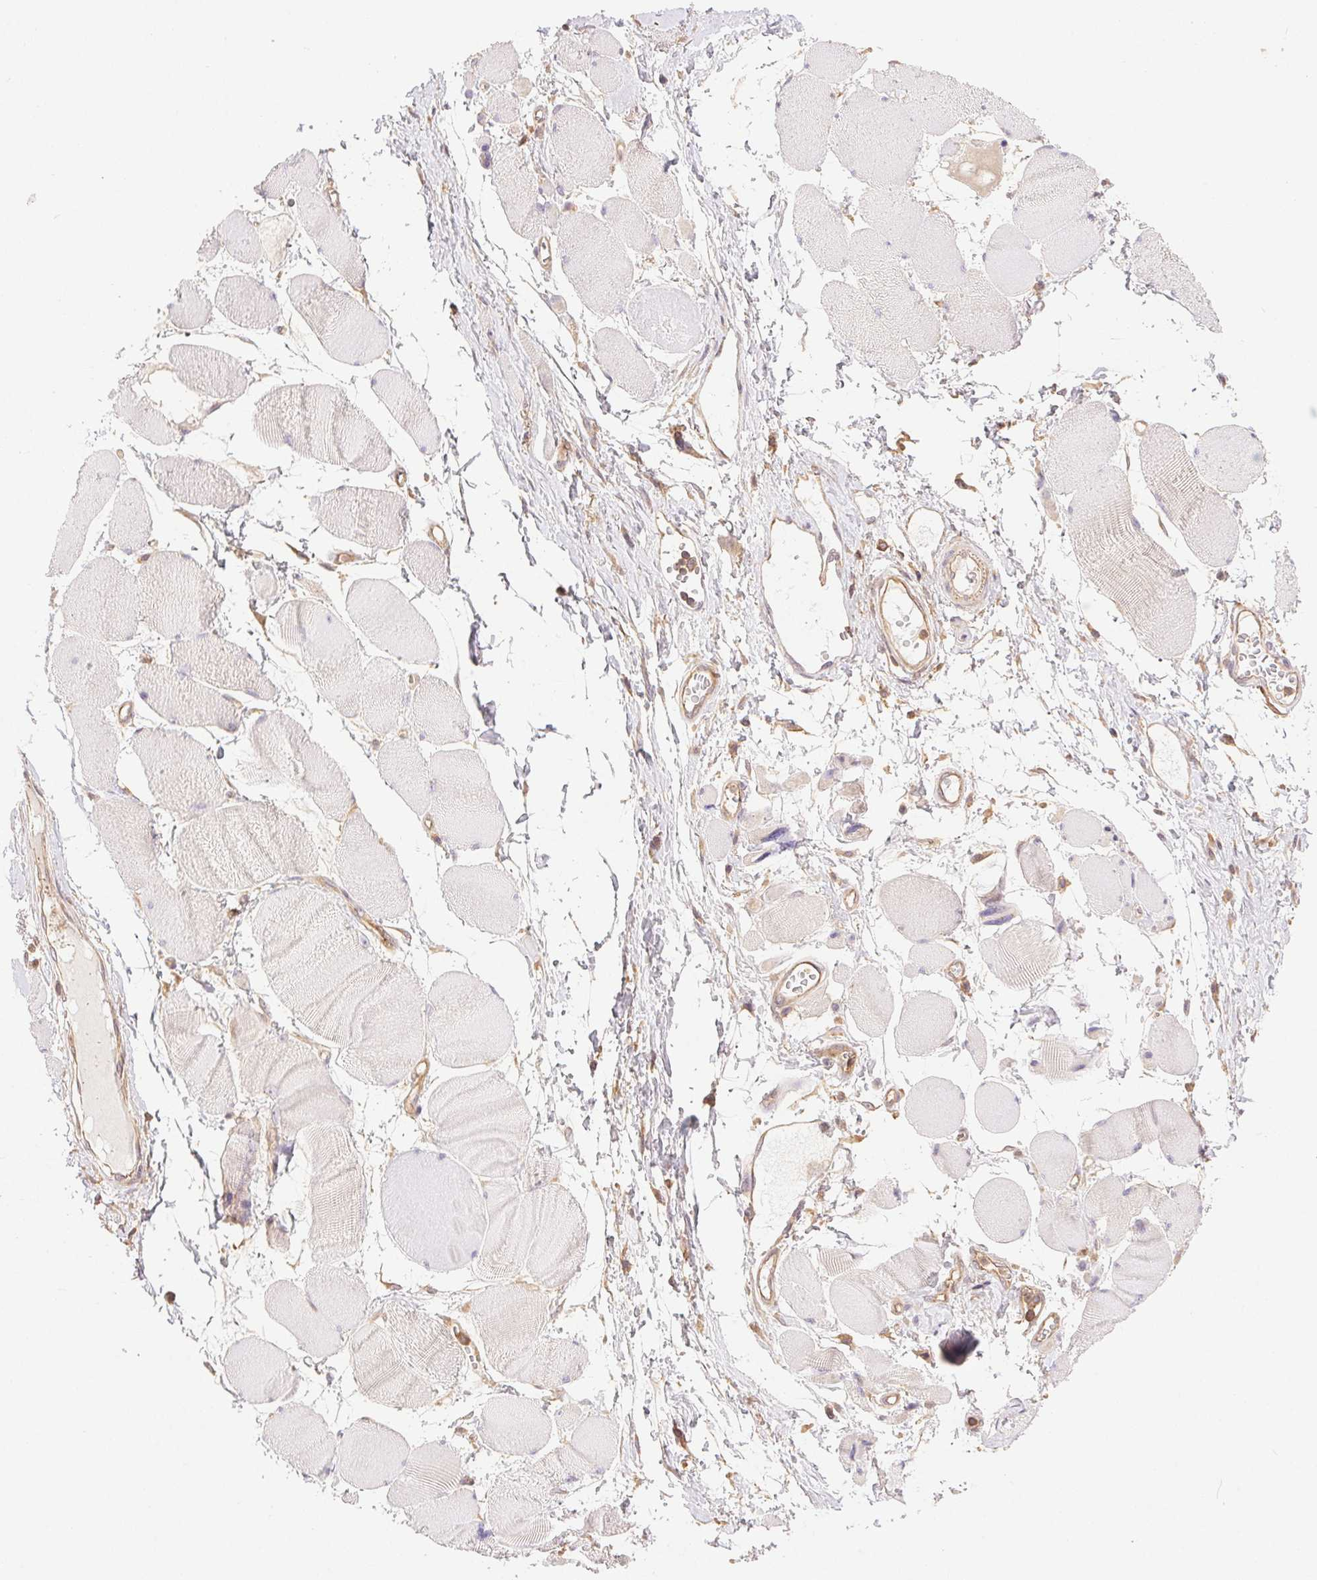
{"staining": {"intensity": "negative", "quantity": "none", "location": "none"}, "tissue": "skeletal muscle", "cell_type": "Myocytes", "image_type": "normal", "snomed": [{"axis": "morphology", "description": "Normal tissue, NOS"}, {"axis": "topography", "description": "Skeletal muscle"}], "caption": "Immunohistochemistry (IHC) image of benign human skeletal muscle stained for a protein (brown), which exhibits no positivity in myocytes. Brightfield microscopy of immunohistochemistry stained with DAB (3,3'-diaminobenzidine) (brown) and hematoxylin (blue), captured at high magnification.", "gene": "GDI1", "patient": {"sex": "female", "age": 75}}